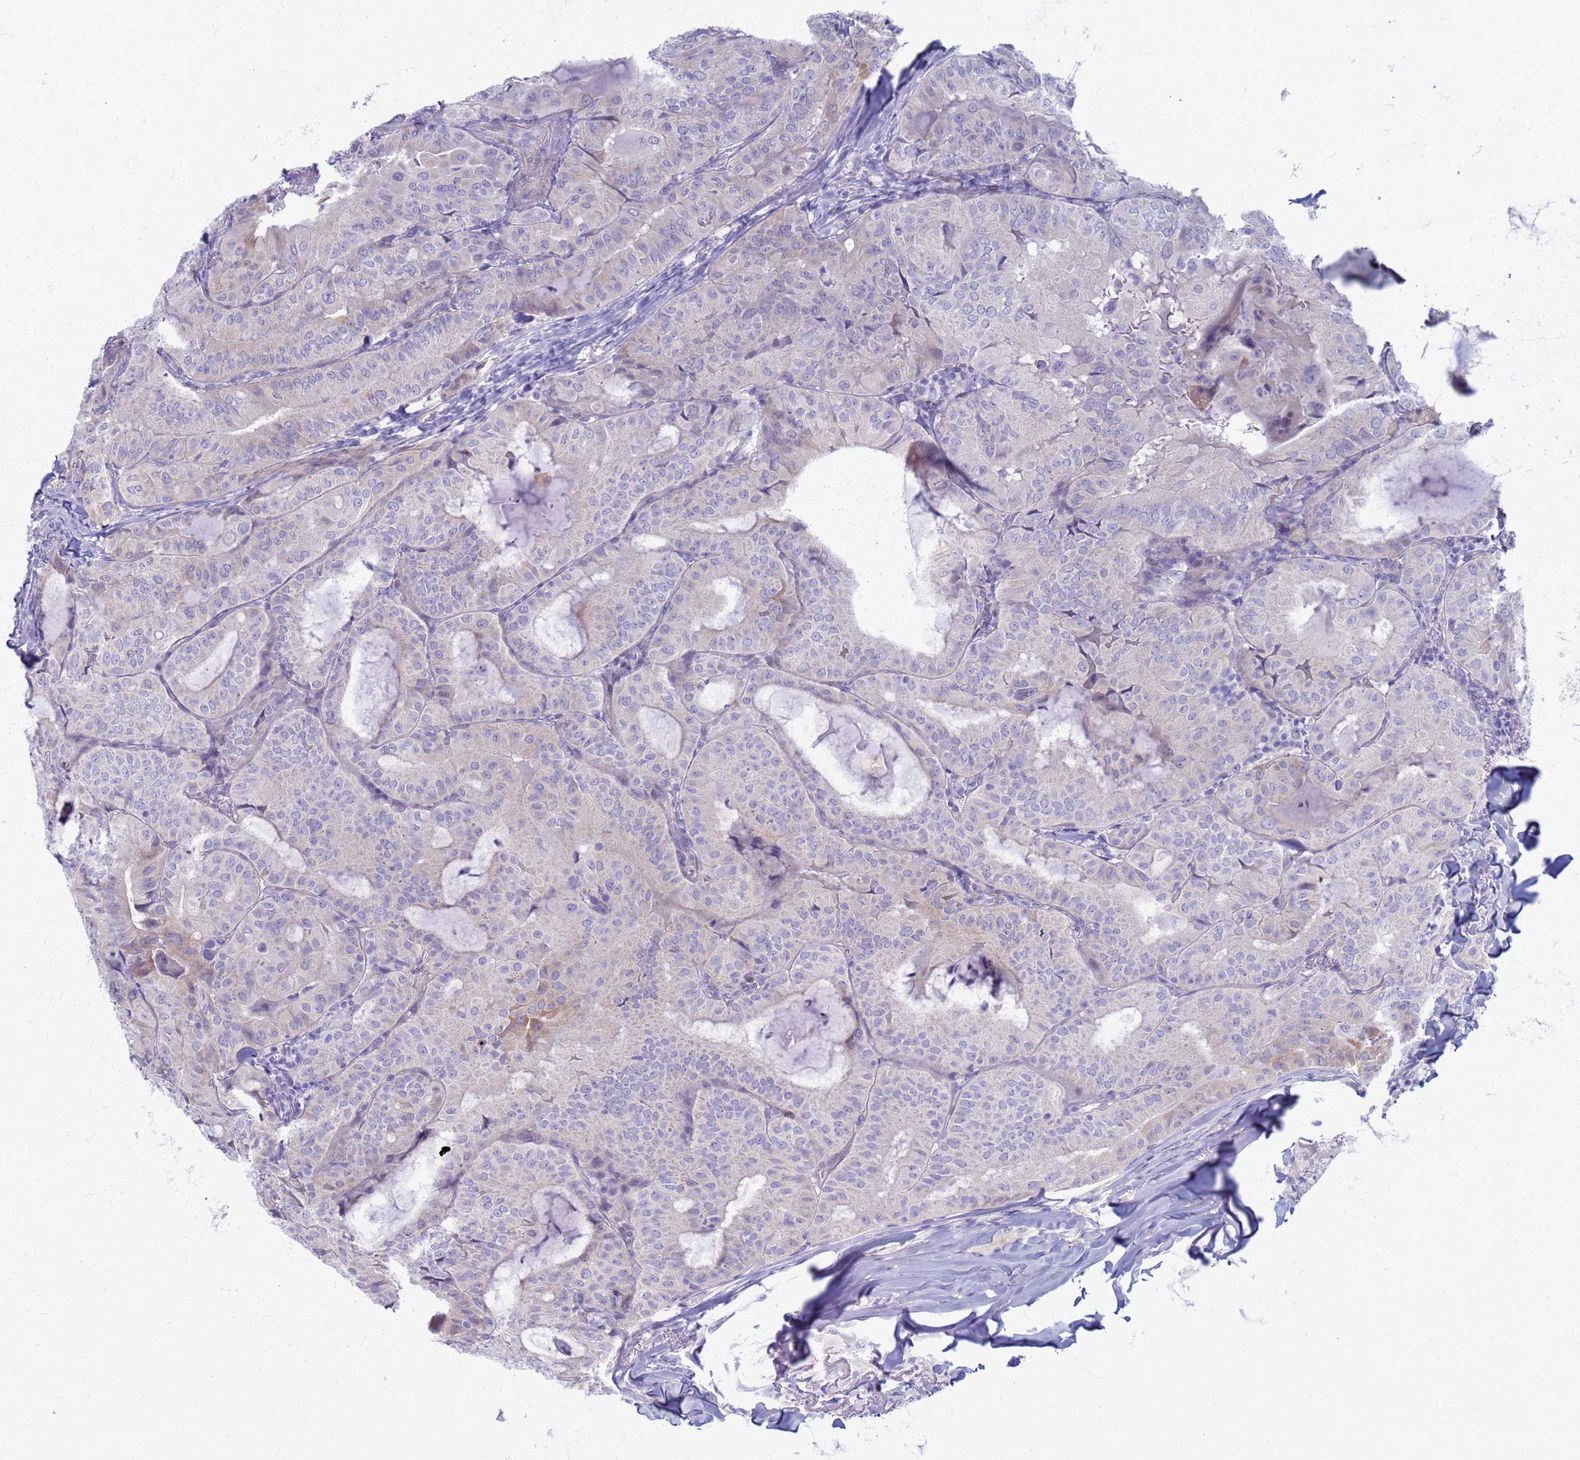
{"staining": {"intensity": "negative", "quantity": "none", "location": "none"}, "tissue": "thyroid cancer", "cell_type": "Tumor cells", "image_type": "cancer", "snomed": [{"axis": "morphology", "description": "Papillary adenocarcinoma, NOS"}, {"axis": "topography", "description": "Thyroid gland"}], "caption": "Tumor cells are negative for brown protein staining in thyroid cancer.", "gene": "CLCA2", "patient": {"sex": "female", "age": 68}}